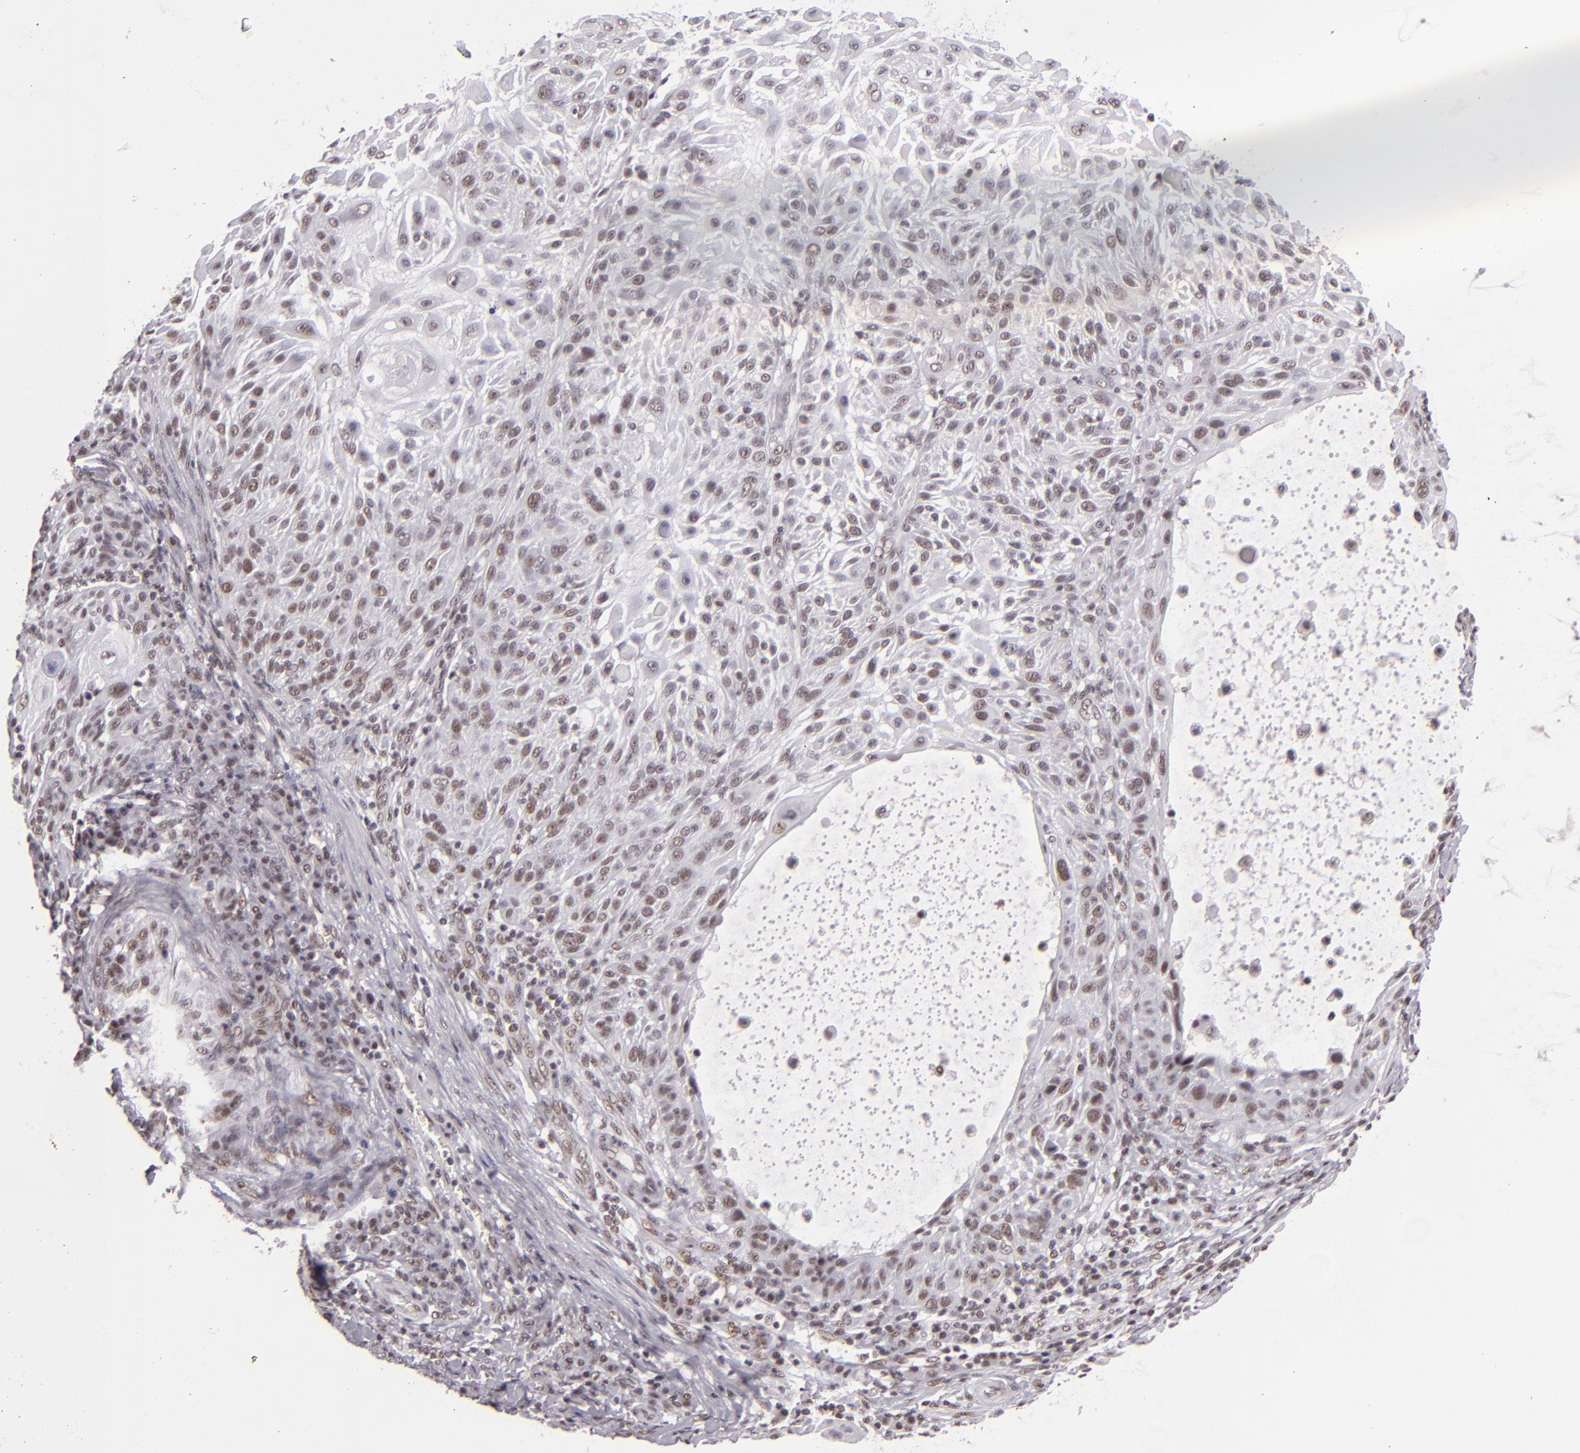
{"staining": {"intensity": "weak", "quantity": ">75%", "location": "nuclear"}, "tissue": "skin cancer", "cell_type": "Tumor cells", "image_type": "cancer", "snomed": [{"axis": "morphology", "description": "Squamous cell carcinoma, NOS"}, {"axis": "topography", "description": "Skin"}], "caption": "This is a micrograph of immunohistochemistry (IHC) staining of squamous cell carcinoma (skin), which shows weak positivity in the nuclear of tumor cells.", "gene": "BRD8", "patient": {"sex": "female", "age": 89}}